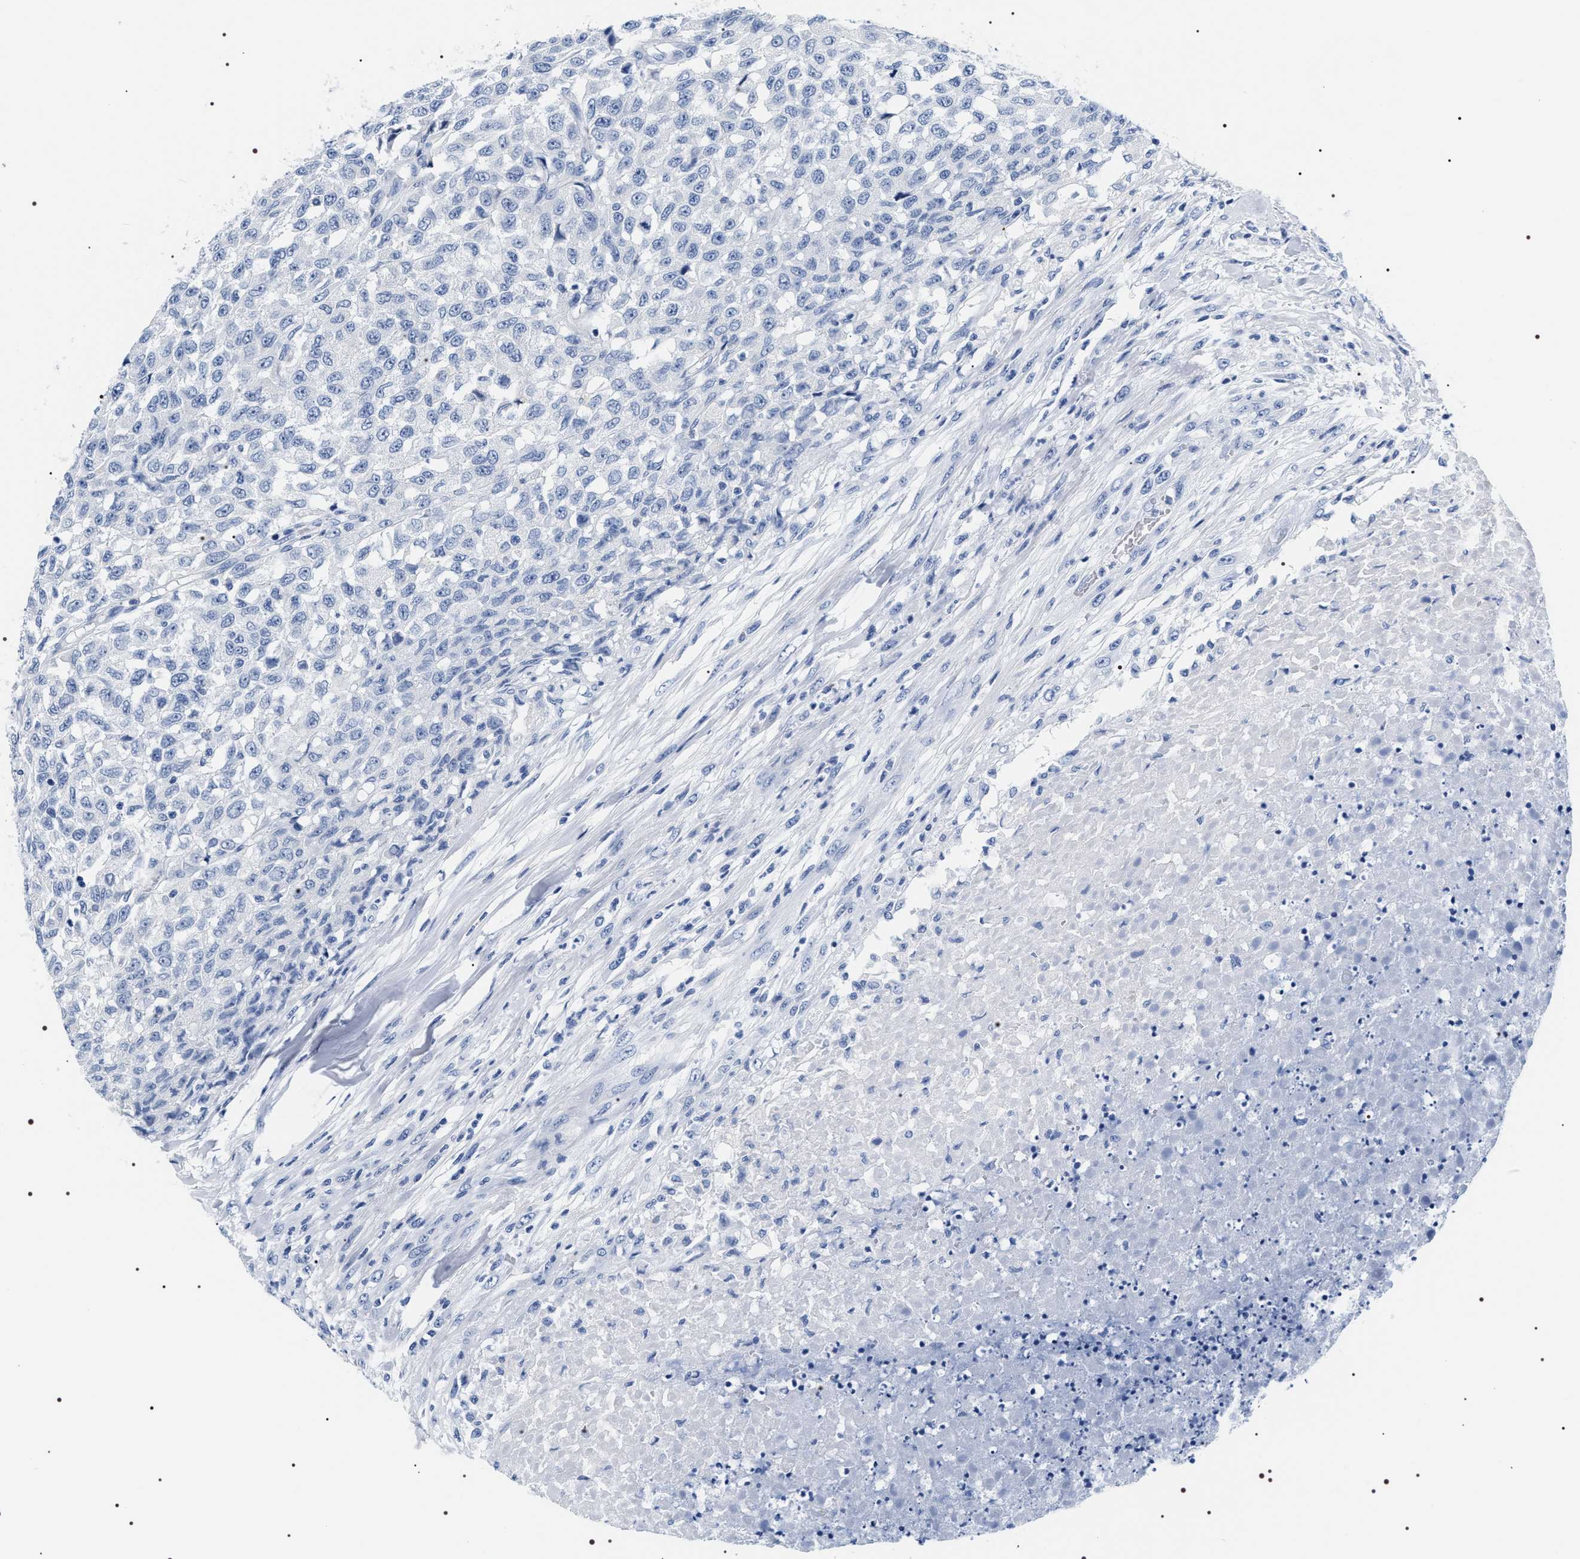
{"staining": {"intensity": "negative", "quantity": "none", "location": "none"}, "tissue": "testis cancer", "cell_type": "Tumor cells", "image_type": "cancer", "snomed": [{"axis": "morphology", "description": "Seminoma, NOS"}, {"axis": "topography", "description": "Testis"}], "caption": "This is an immunohistochemistry (IHC) photomicrograph of human testis cancer. There is no positivity in tumor cells.", "gene": "ADH4", "patient": {"sex": "male", "age": 59}}